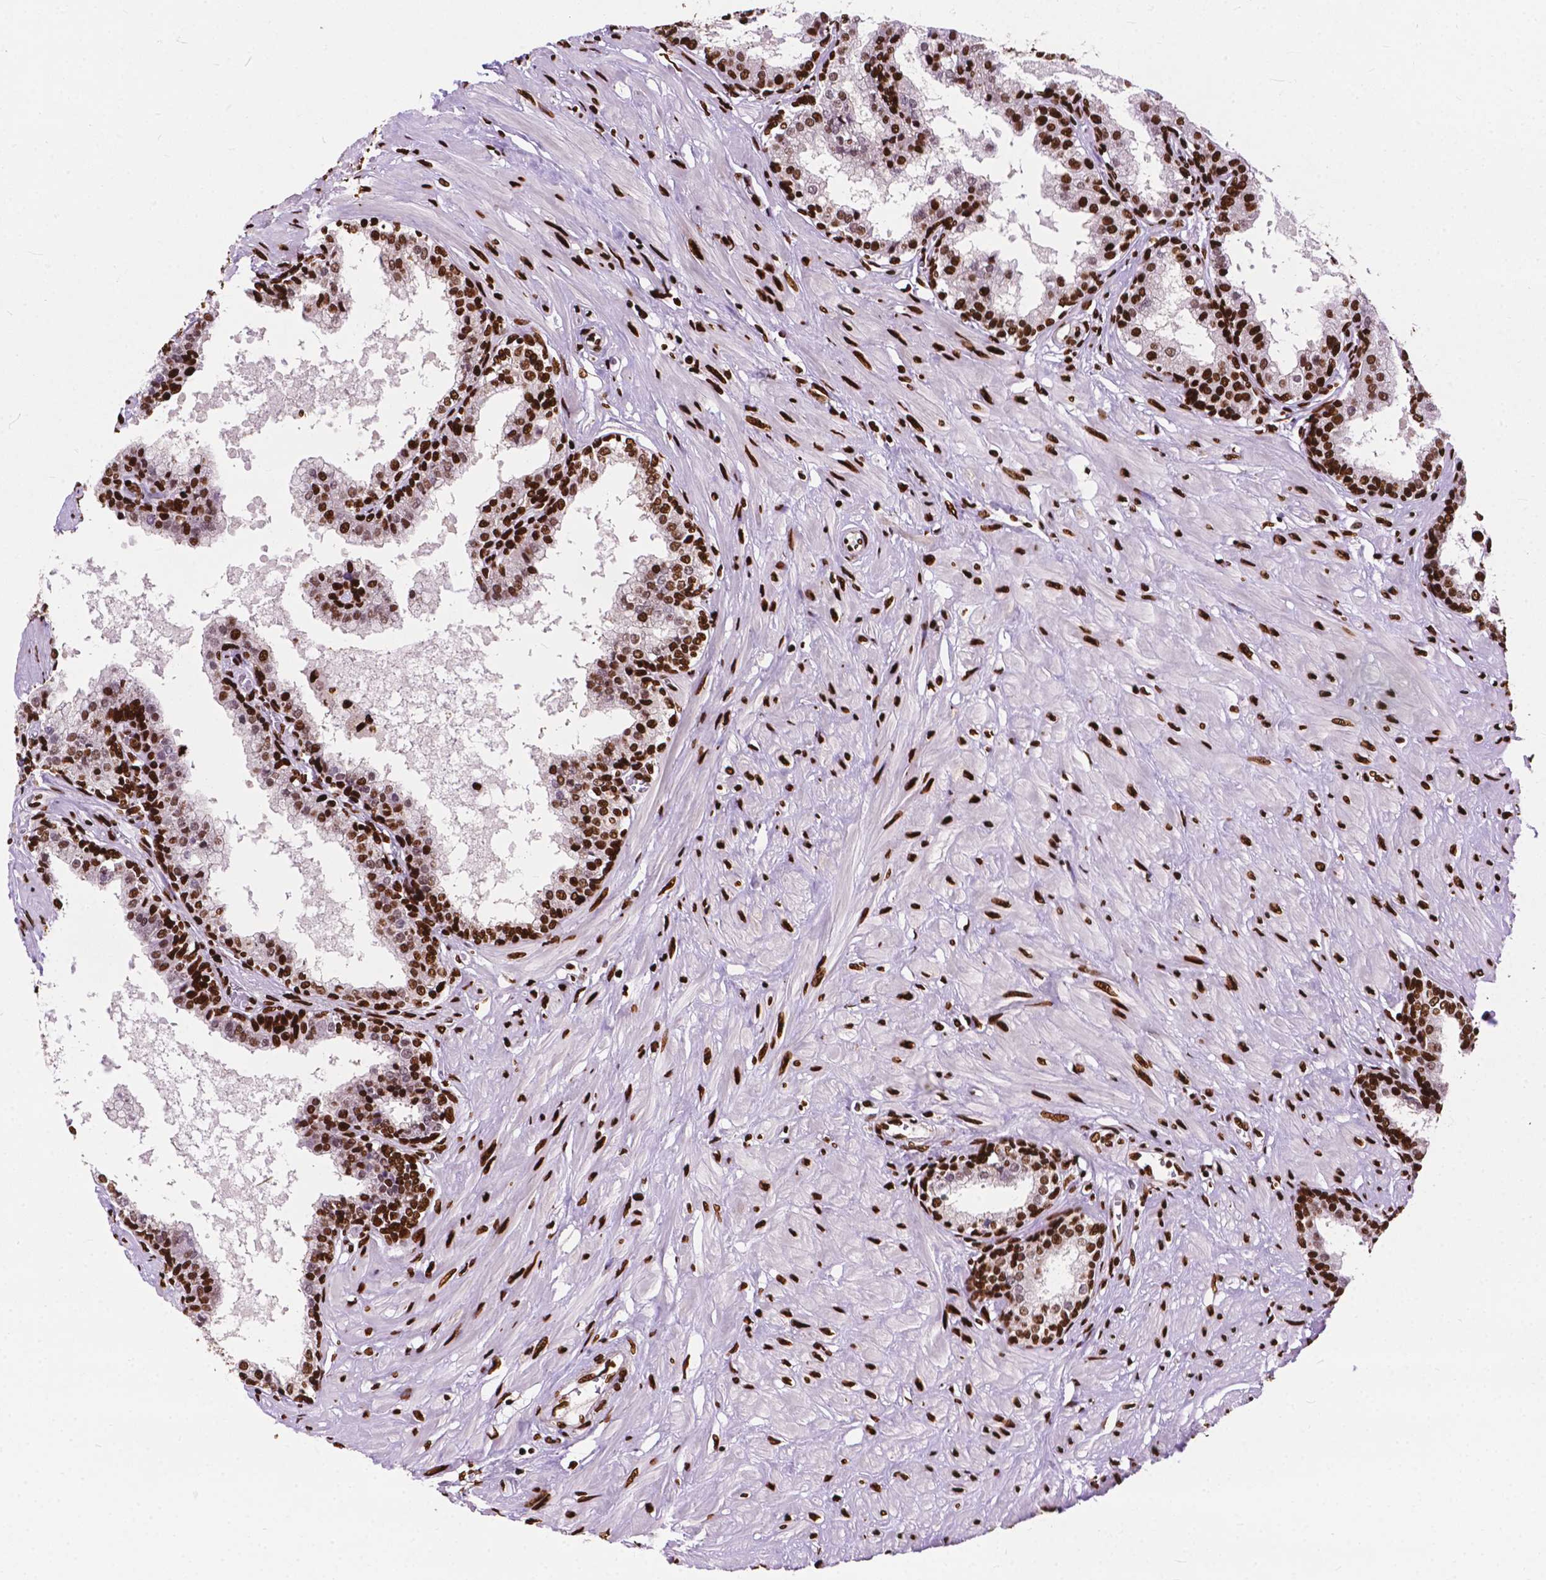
{"staining": {"intensity": "strong", "quantity": ">75%", "location": "nuclear"}, "tissue": "prostate", "cell_type": "Glandular cells", "image_type": "normal", "snomed": [{"axis": "morphology", "description": "Normal tissue, NOS"}, {"axis": "topography", "description": "Prostate"}], "caption": "A high-resolution photomicrograph shows immunohistochemistry (IHC) staining of benign prostate, which reveals strong nuclear expression in about >75% of glandular cells.", "gene": "SMIM5", "patient": {"sex": "male", "age": 55}}